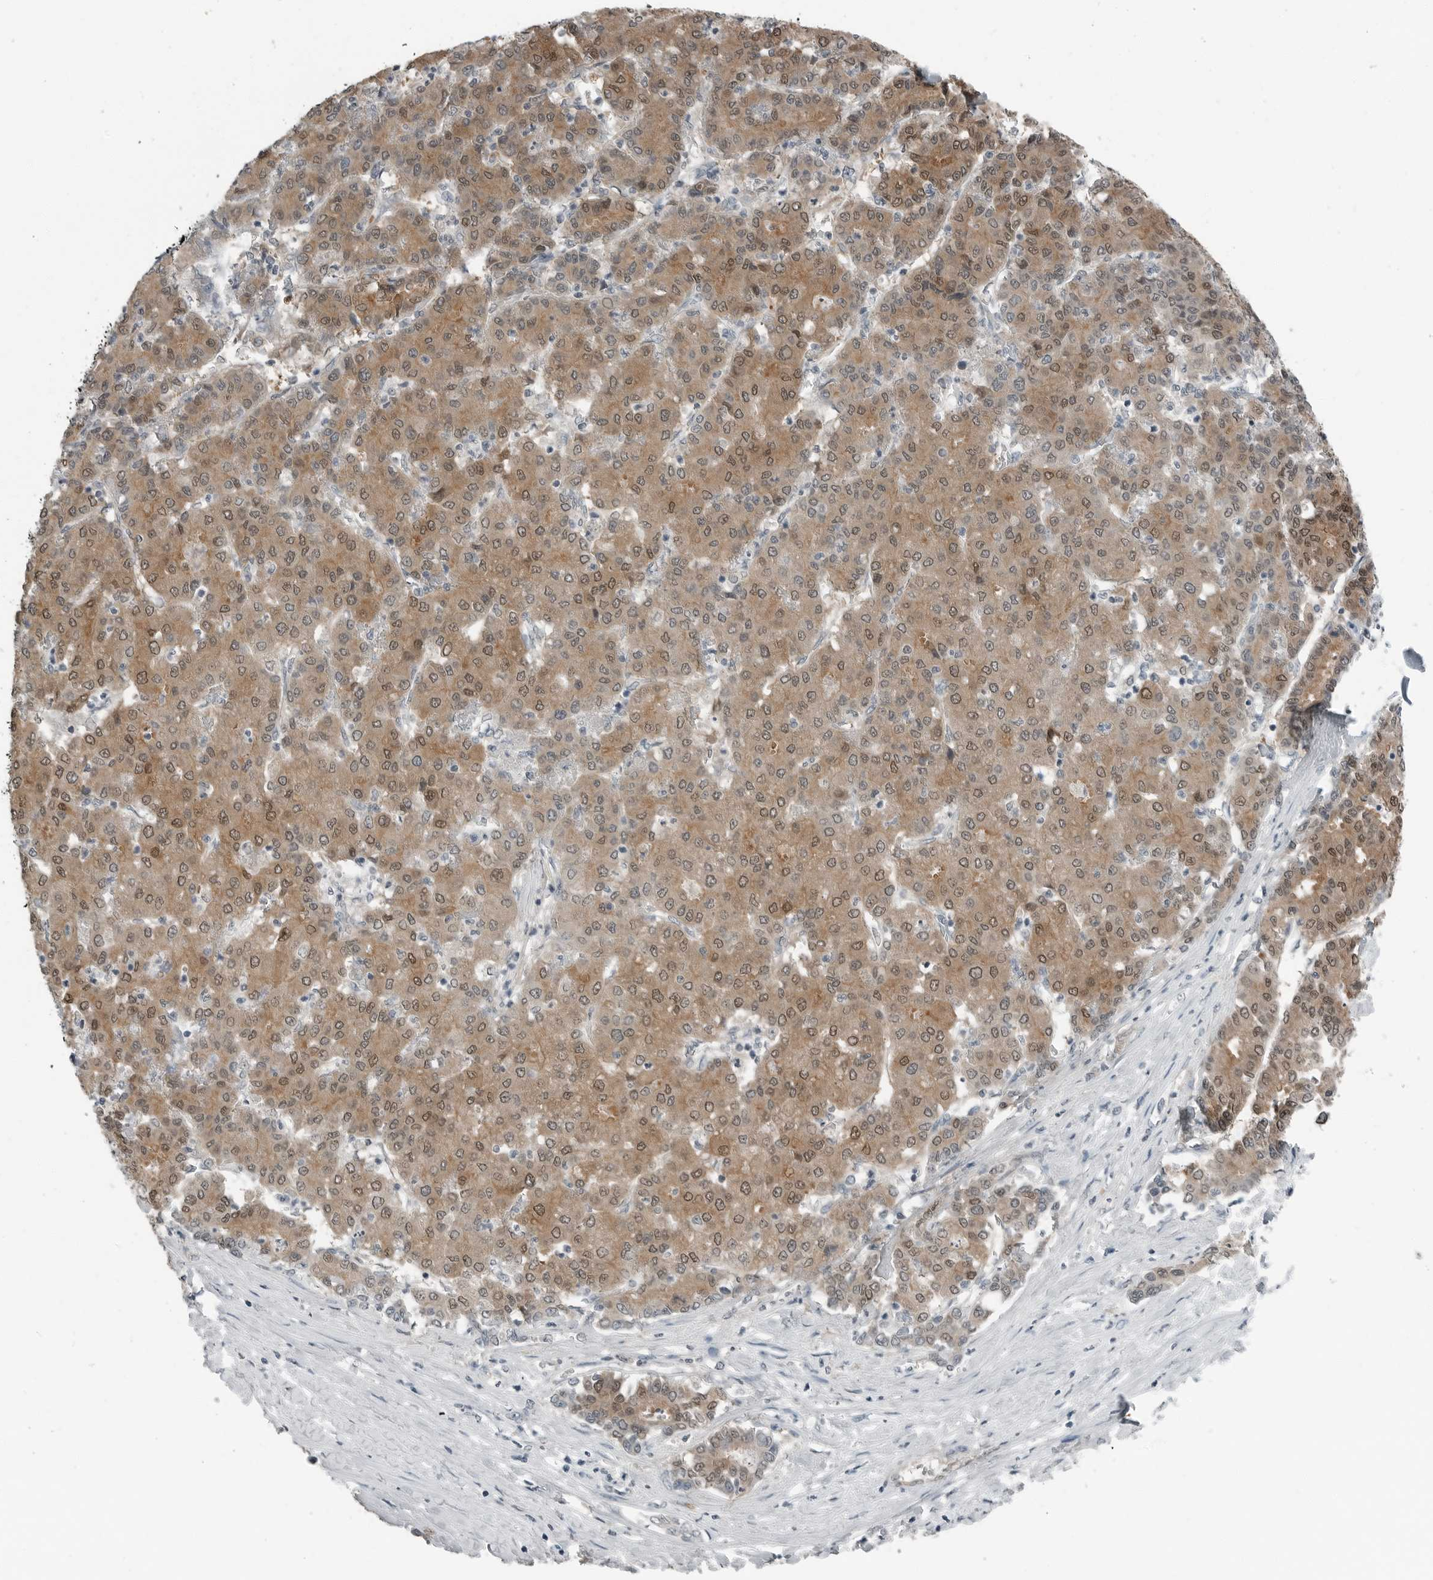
{"staining": {"intensity": "moderate", "quantity": ">75%", "location": "cytoplasmic/membranous,nuclear"}, "tissue": "liver cancer", "cell_type": "Tumor cells", "image_type": "cancer", "snomed": [{"axis": "morphology", "description": "Carcinoma, Hepatocellular, NOS"}, {"axis": "topography", "description": "Liver"}], "caption": "Human liver cancer (hepatocellular carcinoma) stained with a brown dye demonstrates moderate cytoplasmic/membranous and nuclear positive positivity in approximately >75% of tumor cells.", "gene": "KYAT1", "patient": {"sex": "male", "age": 65}}